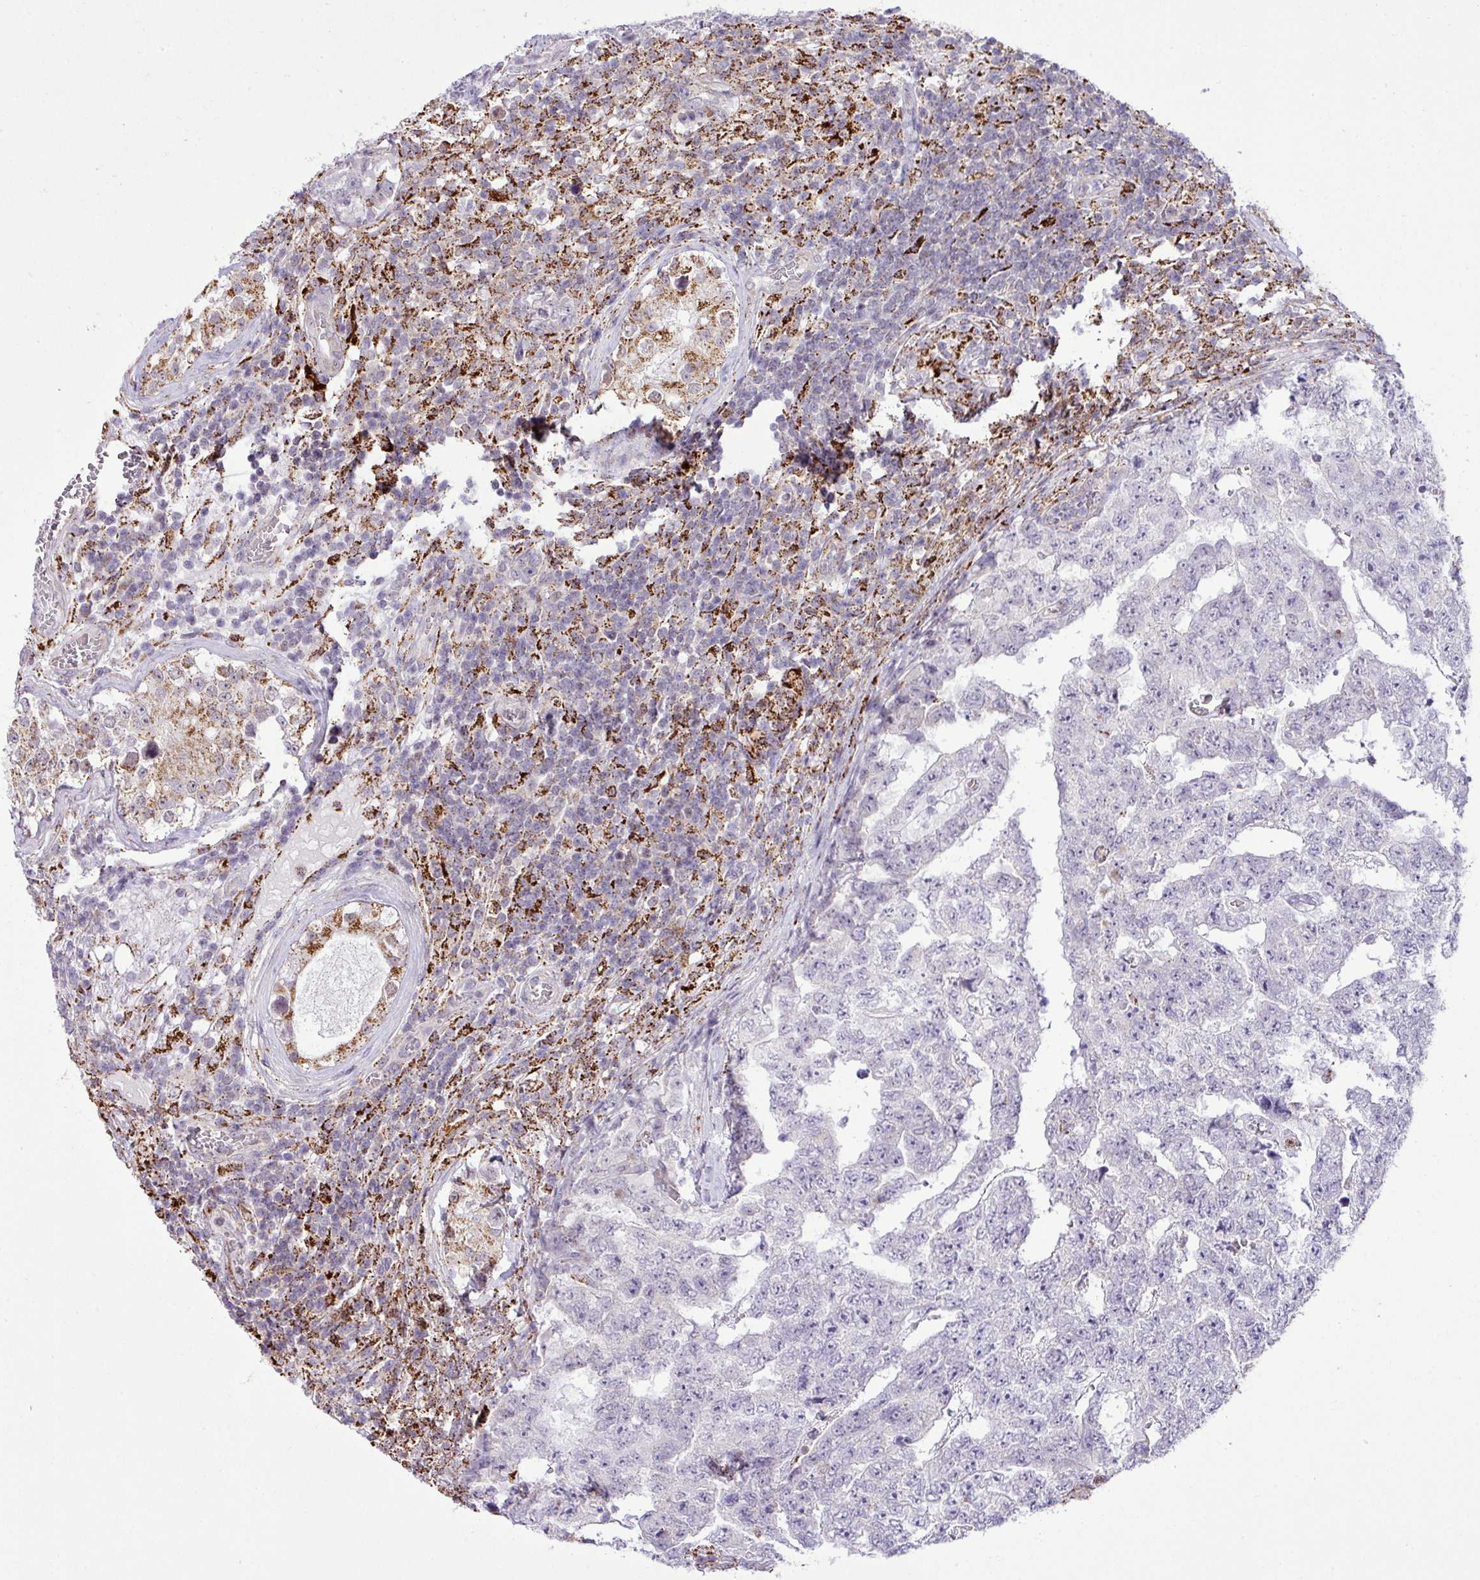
{"staining": {"intensity": "negative", "quantity": "none", "location": "none"}, "tissue": "testis cancer", "cell_type": "Tumor cells", "image_type": "cancer", "snomed": [{"axis": "morphology", "description": "Carcinoma, Embryonal, NOS"}, {"axis": "topography", "description": "Testis"}], "caption": "Tumor cells are negative for brown protein staining in embryonal carcinoma (testis). (Brightfield microscopy of DAB (3,3'-diaminobenzidine) immunohistochemistry (IHC) at high magnification).", "gene": "SGPP1", "patient": {"sex": "male", "age": 25}}